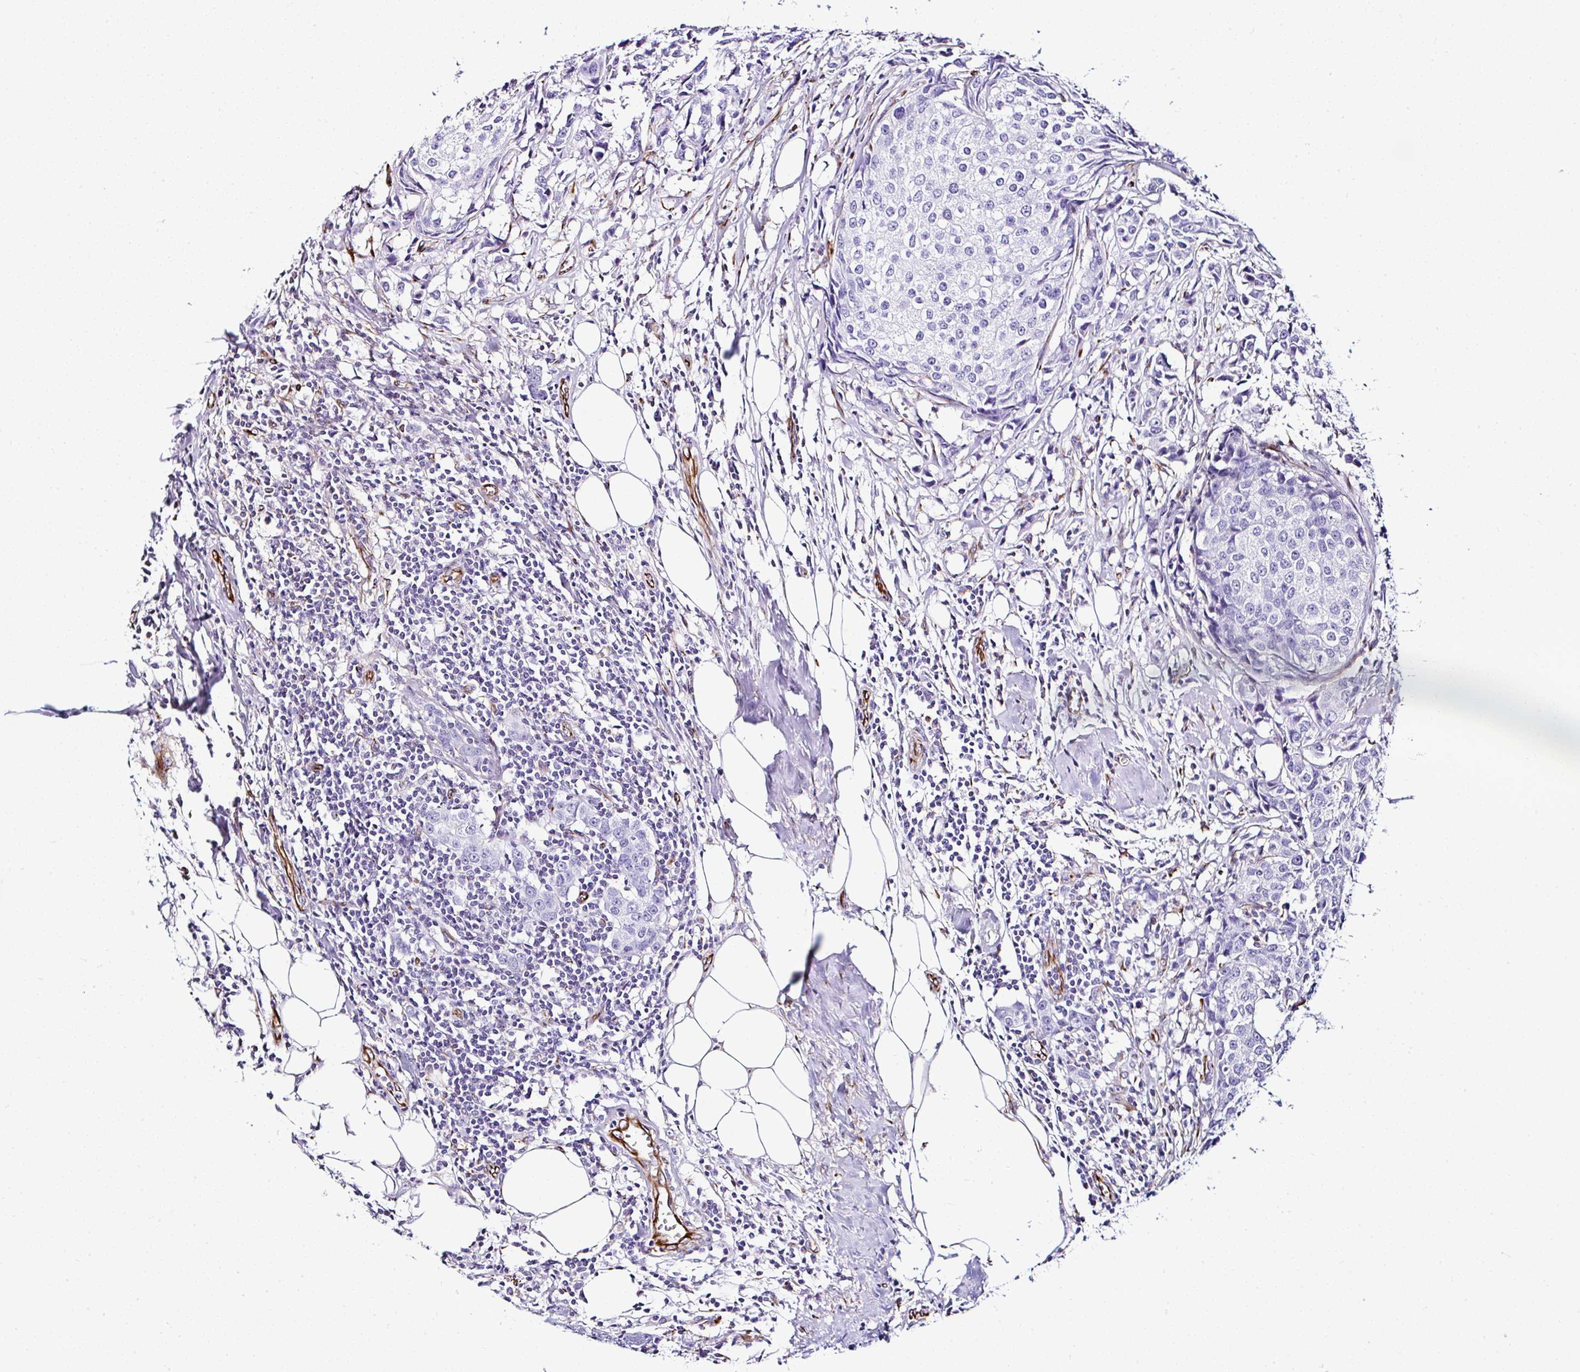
{"staining": {"intensity": "negative", "quantity": "none", "location": "none"}, "tissue": "breast cancer", "cell_type": "Tumor cells", "image_type": "cancer", "snomed": [{"axis": "morphology", "description": "Duct carcinoma"}, {"axis": "topography", "description": "Breast"}], "caption": "Immunohistochemistry histopathology image of neoplastic tissue: human intraductal carcinoma (breast) stained with DAB (3,3'-diaminobenzidine) exhibits no significant protein staining in tumor cells.", "gene": "DEPDC5", "patient": {"sex": "female", "age": 80}}